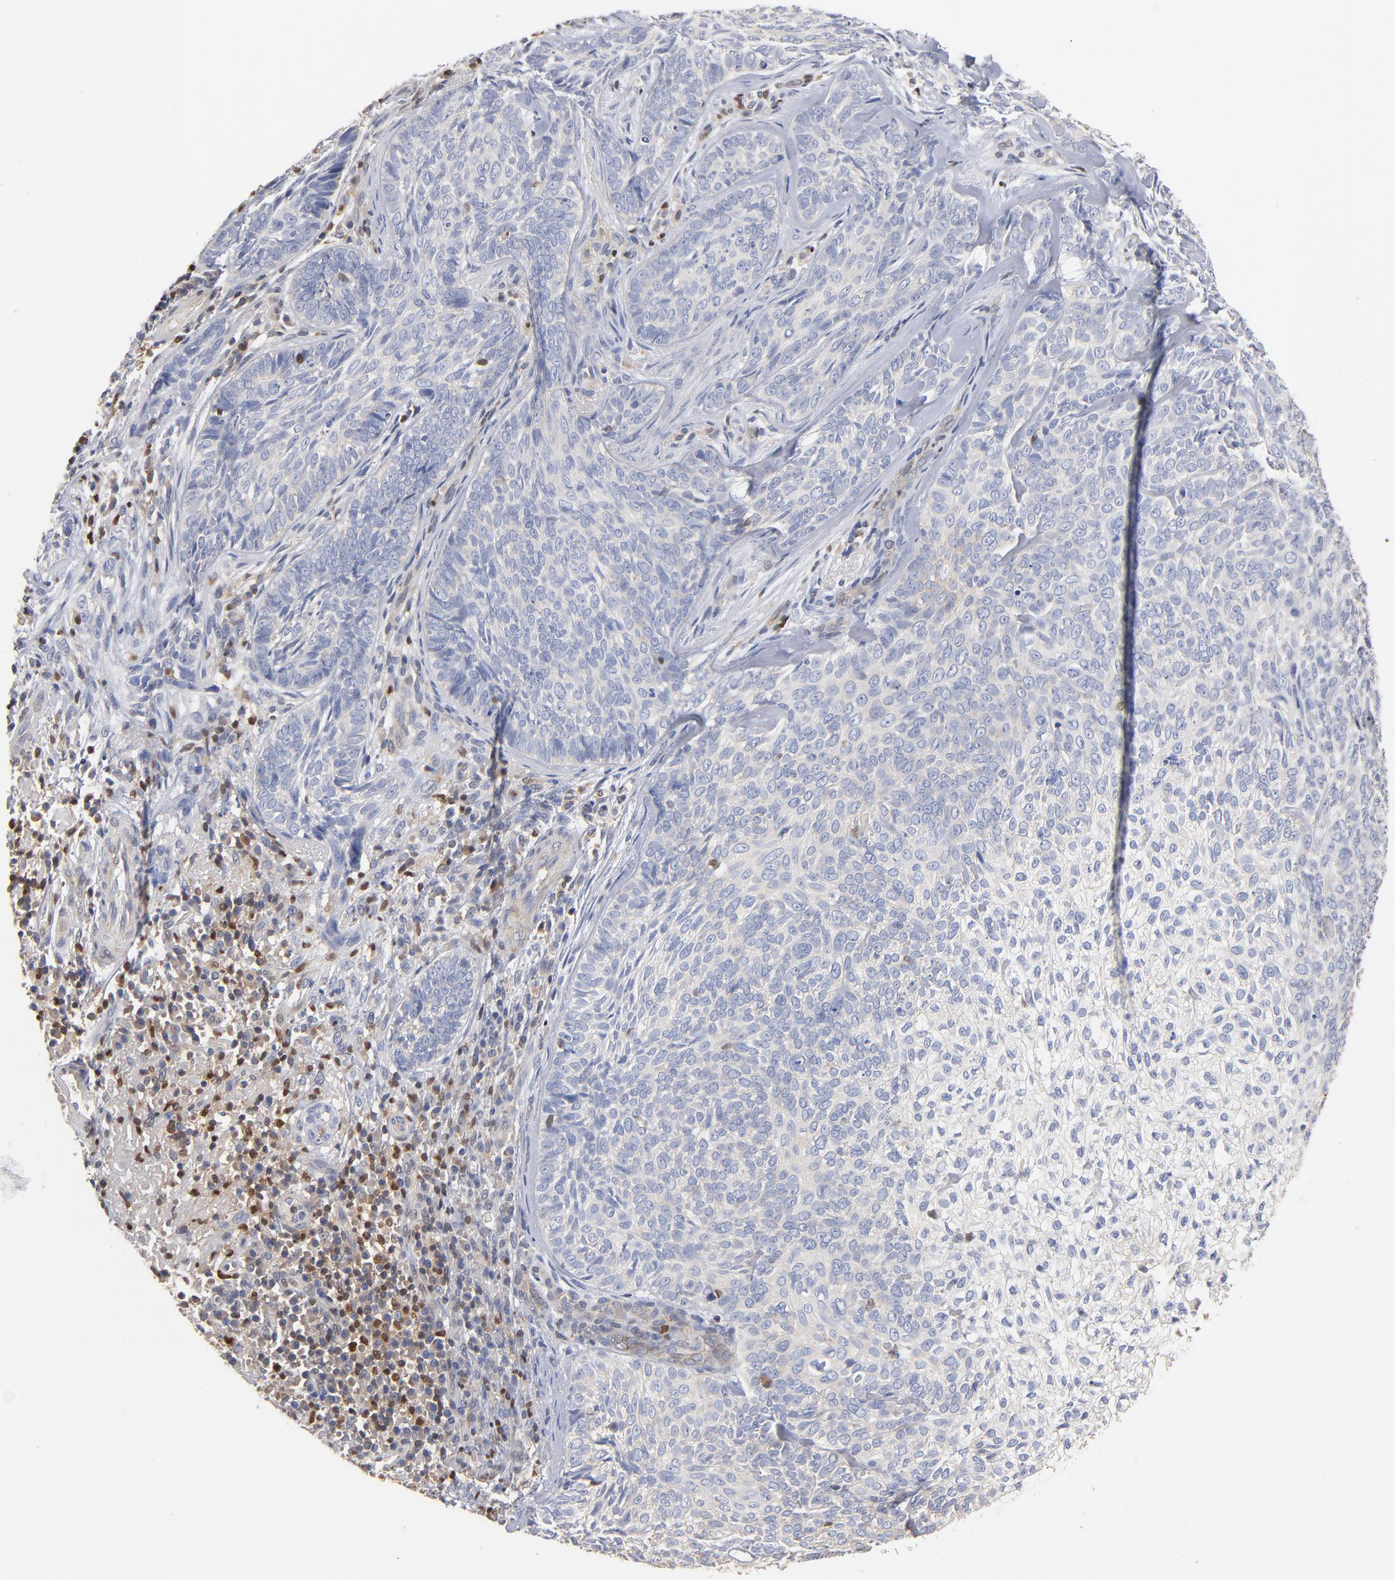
{"staining": {"intensity": "negative", "quantity": "none", "location": "none"}, "tissue": "skin cancer", "cell_type": "Tumor cells", "image_type": "cancer", "snomed": [{"axis": "morphology", "description": "Basal cell carcinoma"}, {"axis": "topography", "description": "Skin"}], "caption": "DAB (3,3'-diaminobenzidine) immunohistochemical staining of skin basal cell carcinoma reveals no significant expression in tumor cells. (DAB immunohistochemistry, high magnification).", "gene": "ARHGEF6", "patient": {"sex": "male", "age": 72}}